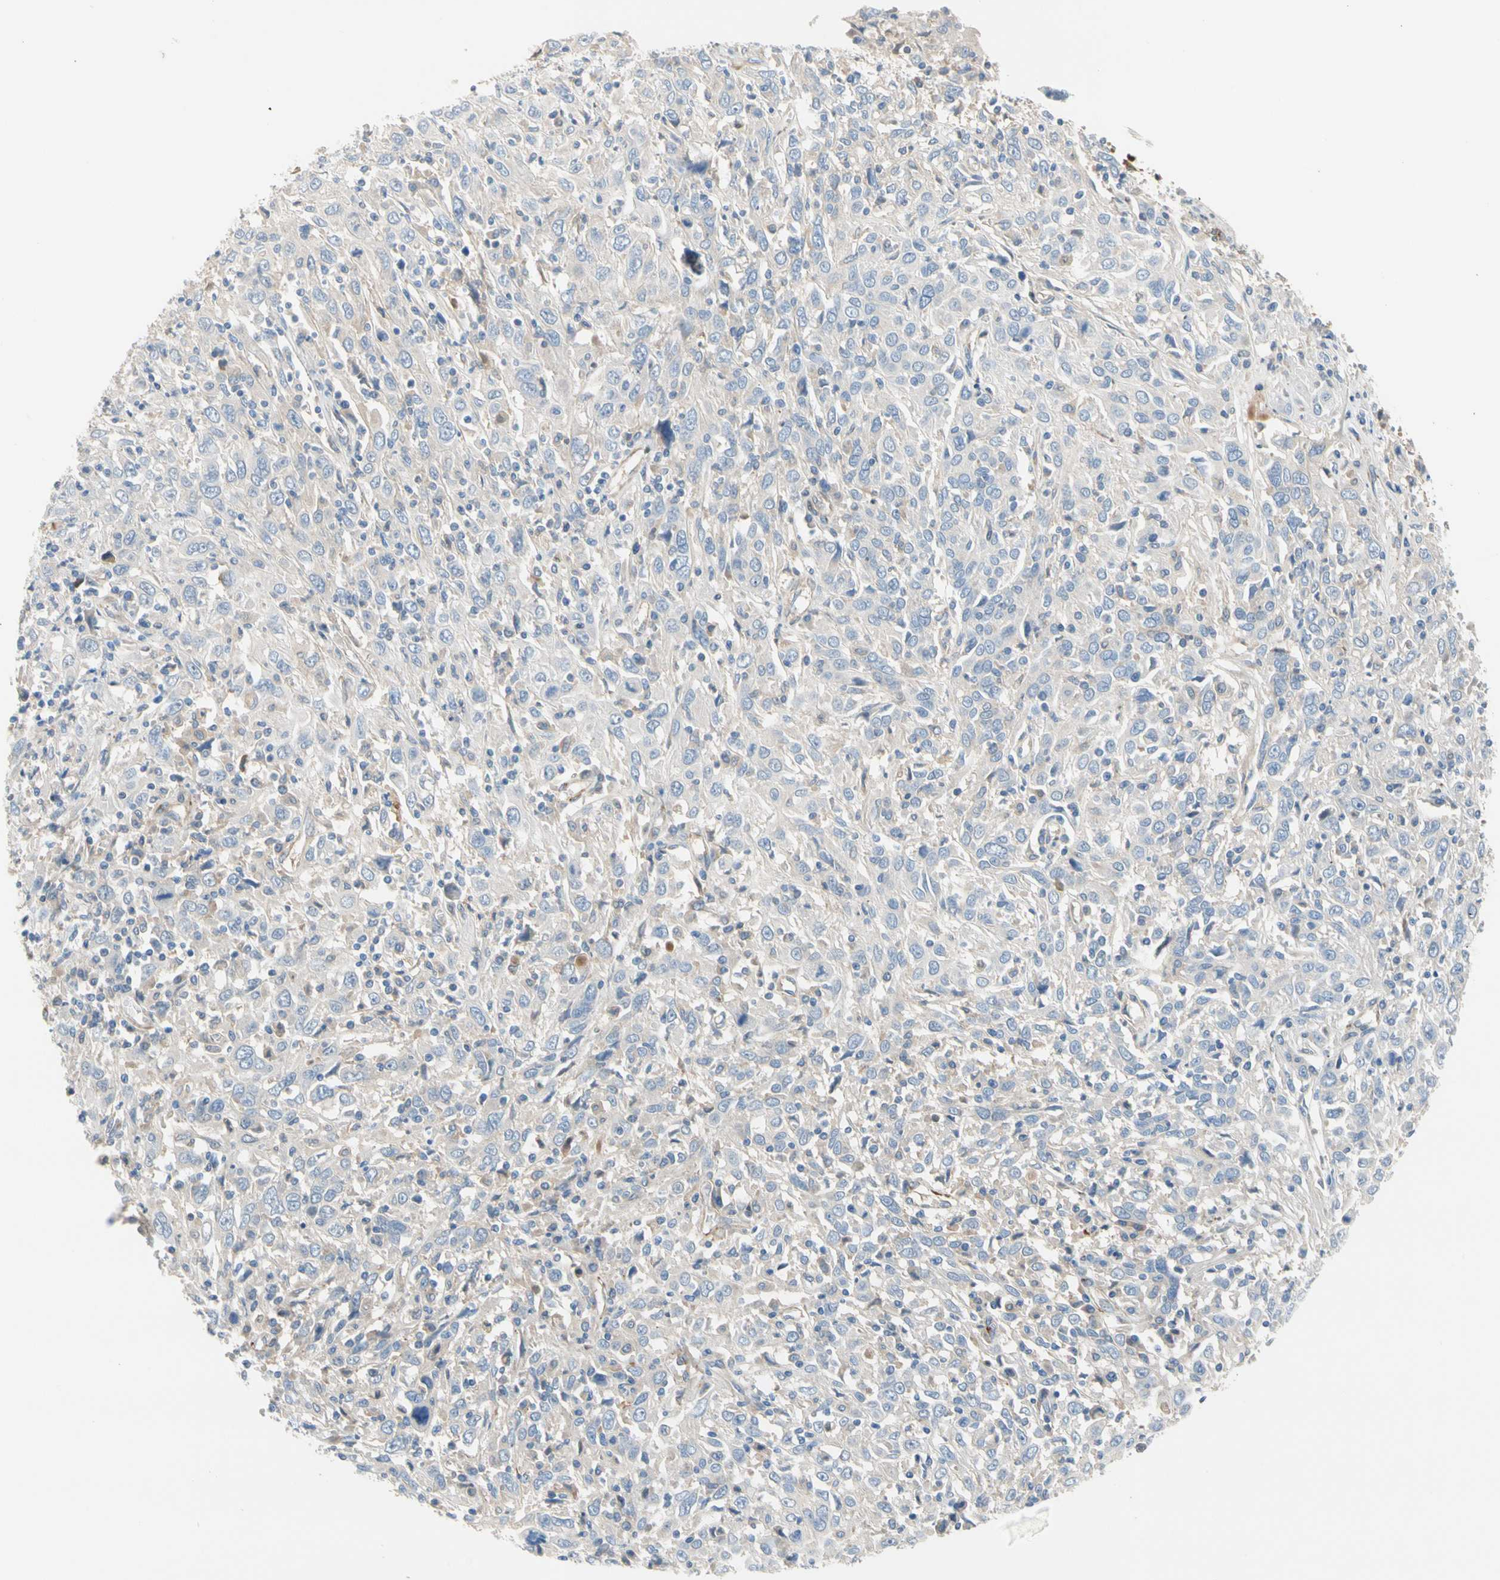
{"staining": {"intensity": "negative", "quantity": "none", "location": "none"}, "tissue": "cervical cancer", "cell_type": "Tumor cells", "image_type": "cancer", "snomed": [{"axis": "morphology", "description": "Squamous cell carcinoma, NOS"}, {"axis": "topography", "description": "Cervix"}], "caption": "Cervical cancer (squamous cell carcinoma) was stained to show a protein in brown. There is no significant positivity in tumor cells.", "gene": "ENTREP3", "patient": {"sex": "female", "age": 46}}